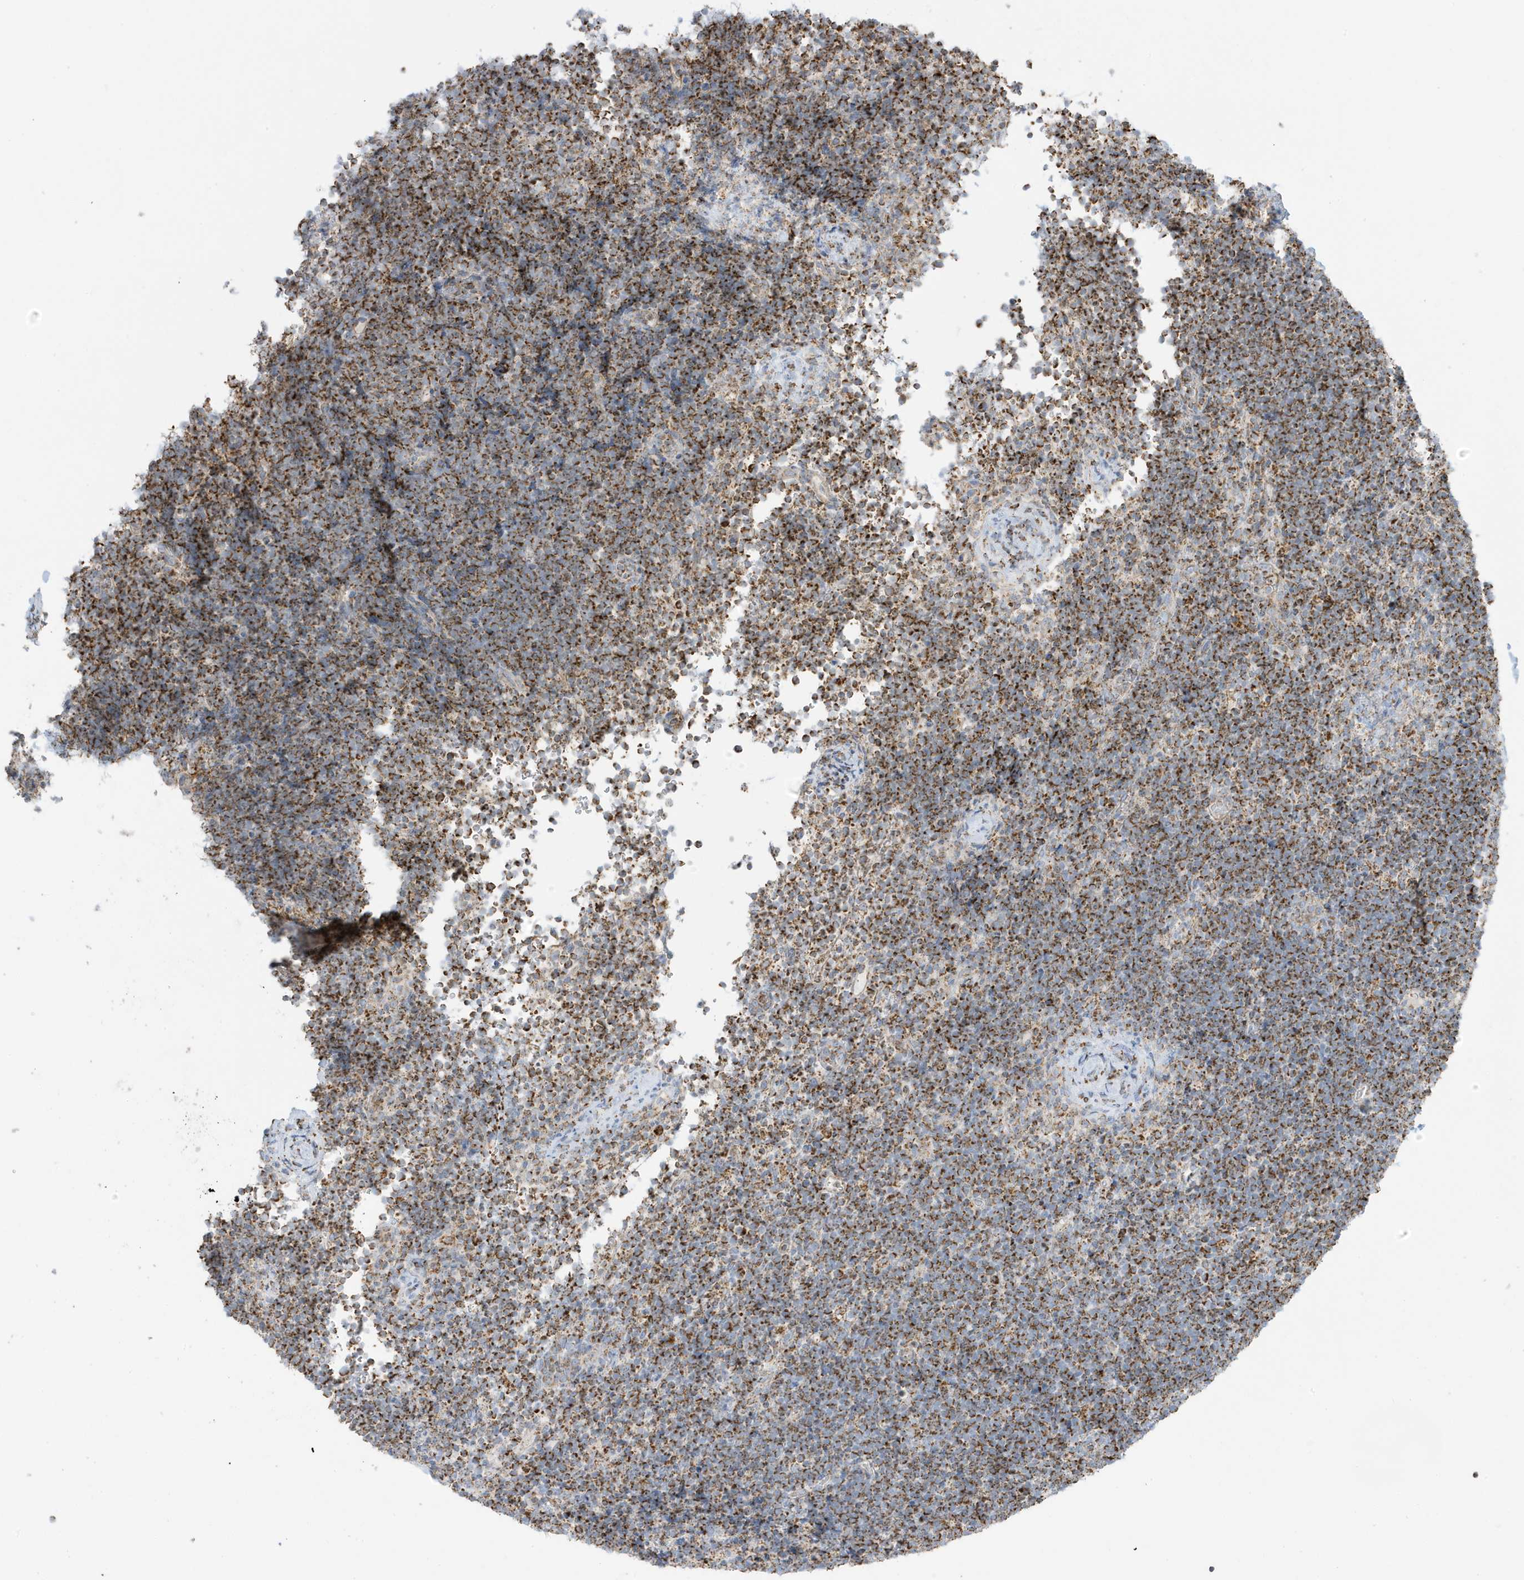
{"staining": {"intensity": "strong", "quantity": ">75%", "location": "cytoplasmic/membranous"}, "tissue": "lymphoma", "cell_type": "Tumor cells", "image_type": "cancer", "snomed": [{"axis": "morphology", "description": "Malignant lymphoma, non-Hodgkin's type, High grade"}, {"axis": "topography", "description": "Lymph node"}], "caption": "A brown stain shows strong cytoplasmic/membranous expression of a protein in human malignant lymphoma, non-Hodgkin's type (high-grade) tumor cells. (DAB (3,3'-diaminobenzidine) IHC with brightfield microscopy, high magnification).", "gene": "ATP5ME", "patient": {"sex": "male", "age": 13}}